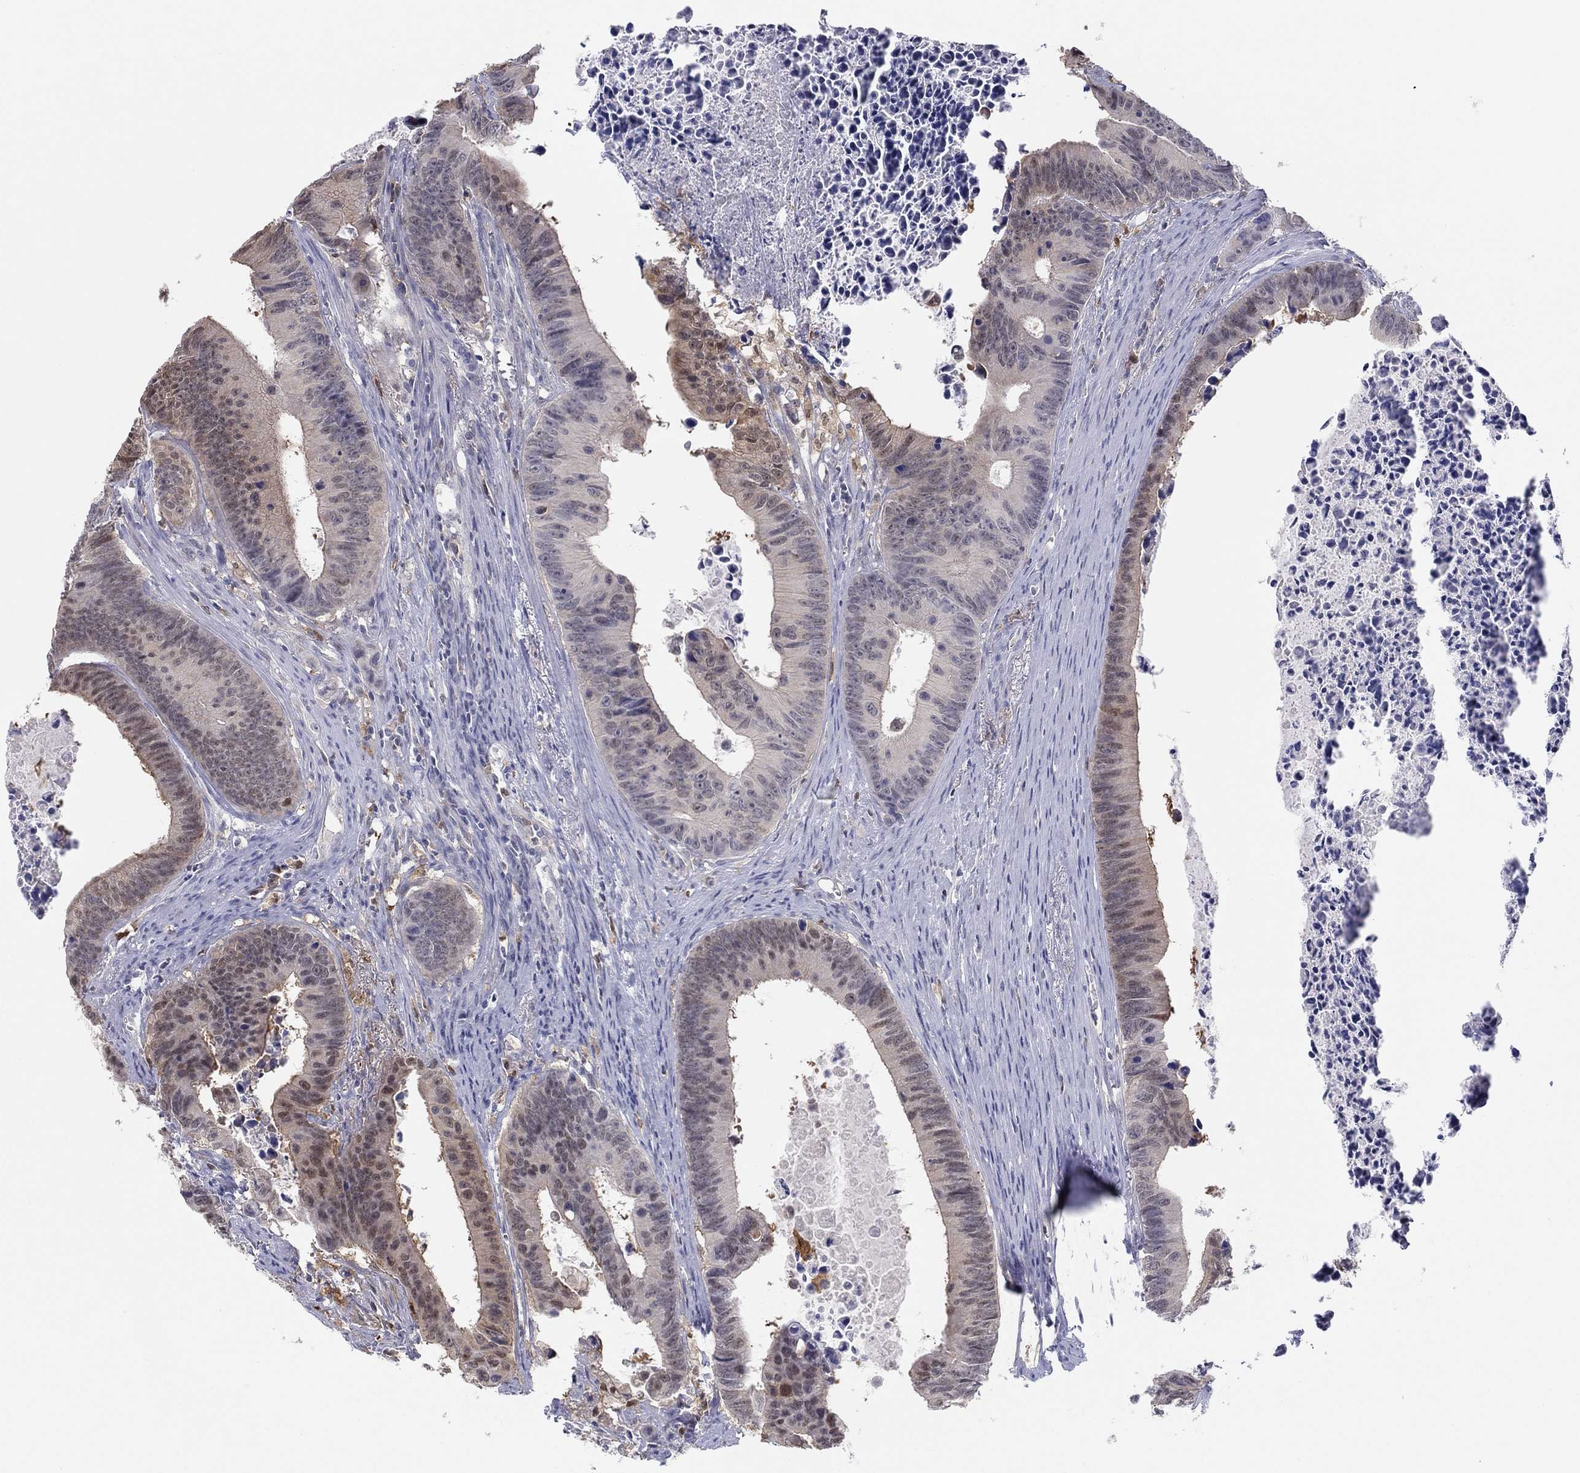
{"staining": {"intensity": "weak", "quantity": "<25%", "location": "nuclear"}, "tissue": "colorectal cancer", "cell_type": "Tumor cells", "image_type": "cancer", "snomed": [{"axis": "morphology", "description": "Adenocarcinoma, NOS"}, {"axis": "topography", "description": "Colon"}], "caption": "Immunohistochemistry of human adenocarcinoma (colorectal) shows no staining in tumor cells. (DAB (3,3'-diaminobenzidine) immunohistochemistry with hematoxylin counter stain).", "gene": "PDXK", "patient": {"sex": "female", "age": 87}}